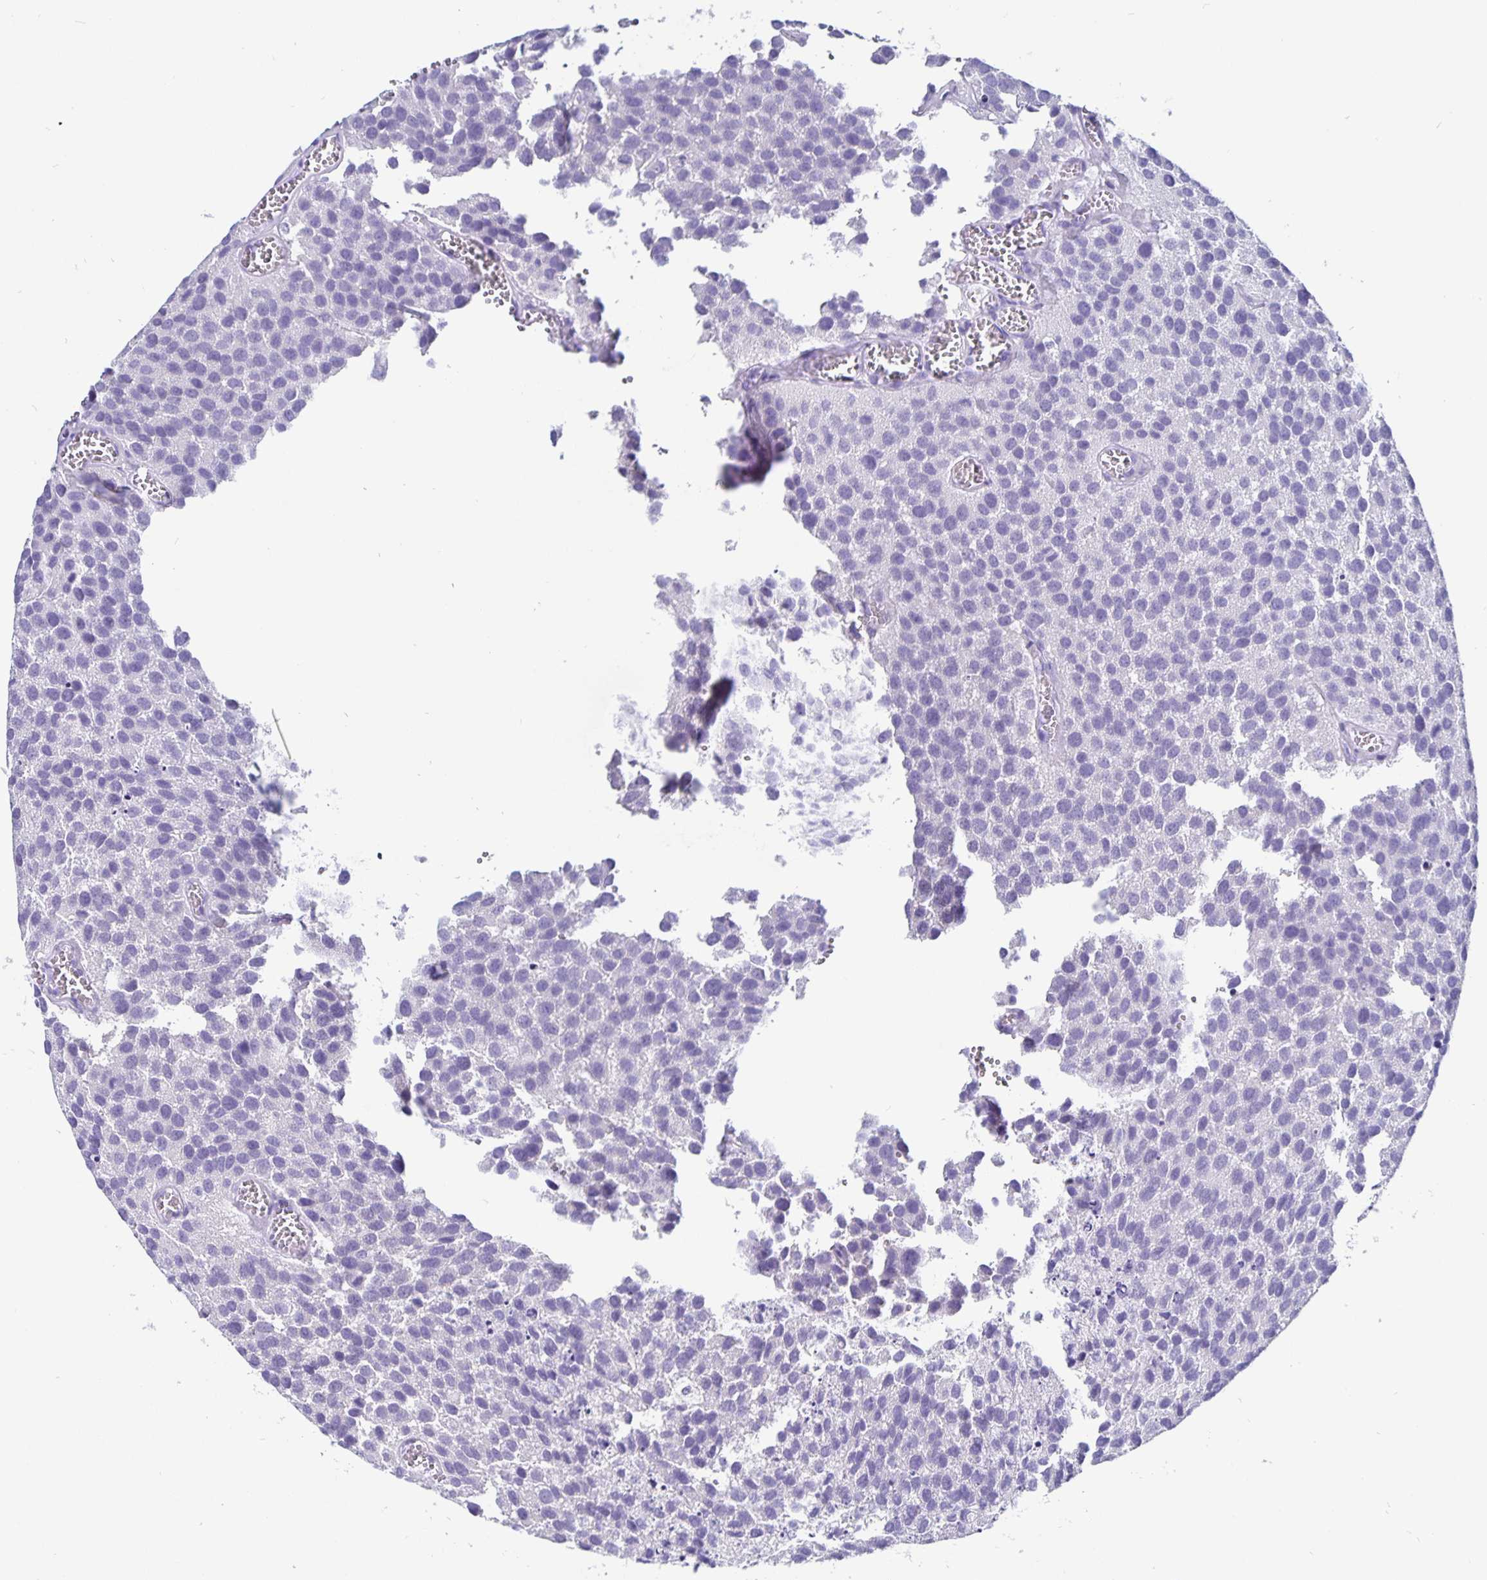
{"staining": {"intensity": "negative", "quantity": "none", "location": "none"}, "tissue": "urothelial cancer", "cell_type": "Tumor cells", "image_type": "cancer", "snomed": [{"axis": "morphology", "description": "Urothelial carcinoma, Low grade"}, {"axis": "topography", "description": "Urinary bladder"}], "caption": "Protein analysis of urothelial carcinoma (low-grade) shows no significant positivity in tumor cells. (DAB immunohistochemistry, high magnification).", "gene": "ODF3B", "patient": {"sex": "female", "age": 69}}